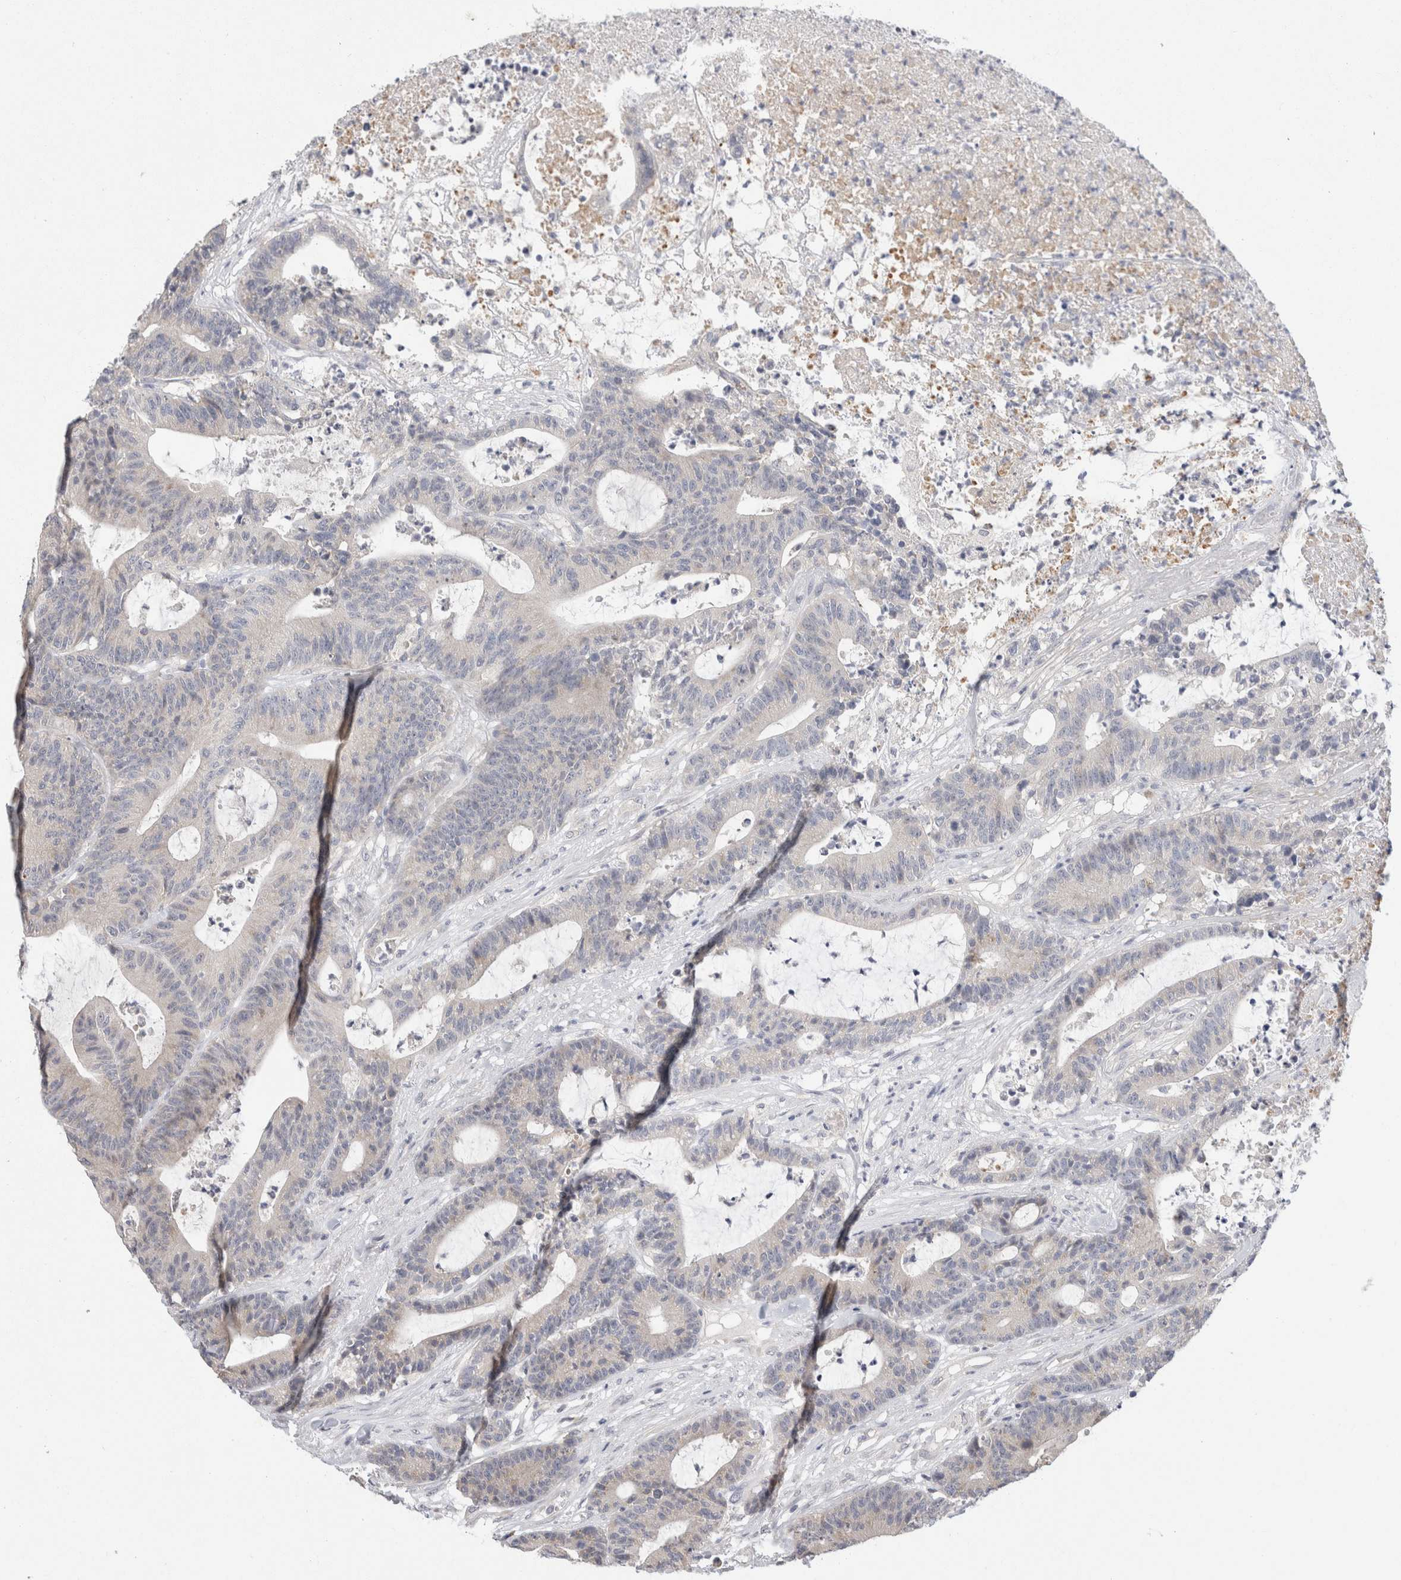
{"staining": {"intensity": "negative", "quantity": "none", "location": "none"}, "tissue": "colorectal cancer", "cell_type": "Tumor cells", "image_type": "cancer", "snomed": [{"axis": "morphology", "description": "Adenocarcinoma, NOS"}, {"axis": "topography", "description": "Colon"}], "caption": "Image shows no significant protein staining in tumor cells of colorectal adenocarcinoma.", "gene": "CHRM4", "patient": {"sex": "female", "age": 84}}